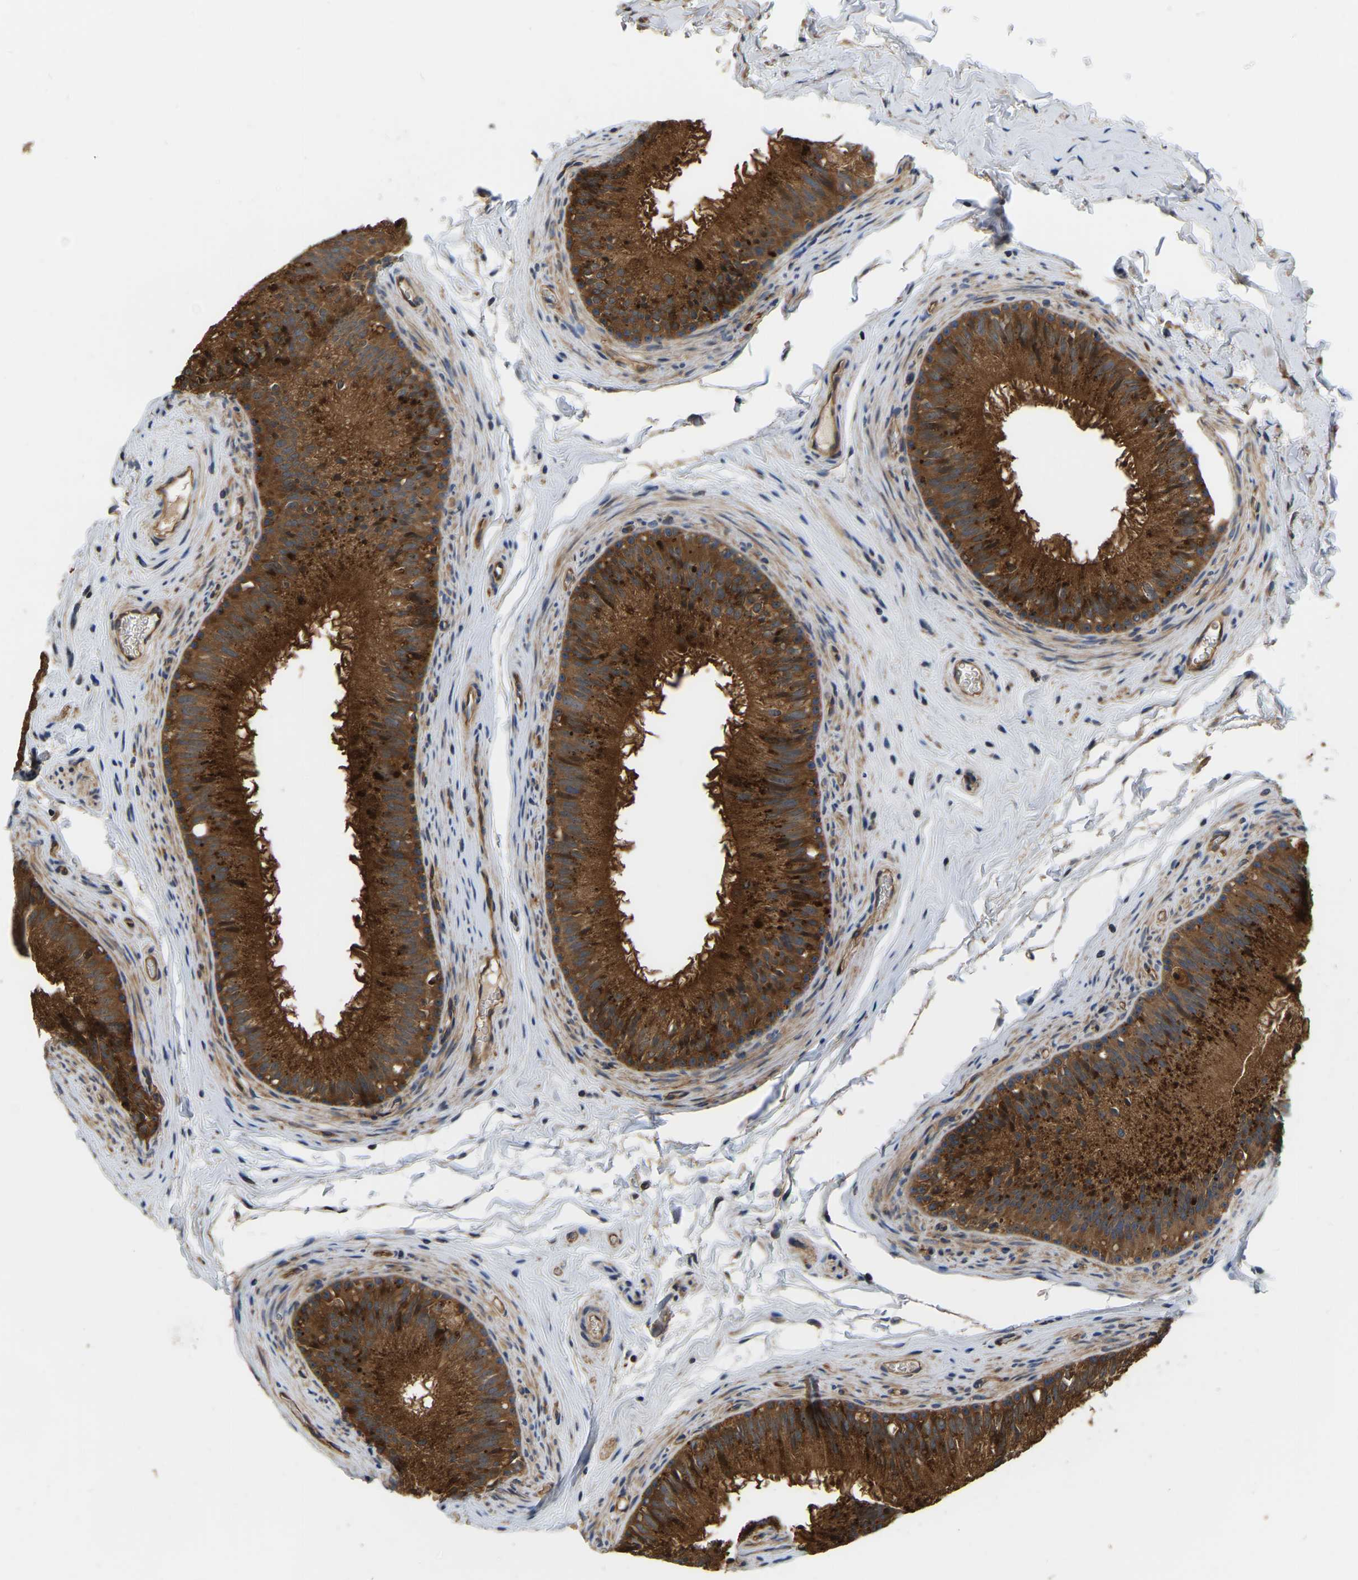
{"staining": {"intensity": "strong", "quantity": ">75%", "location": "cytoplasmic/membranous"}, "tissue": "epididymis", "cell_type": "Glandular cells", "image_type": "normal", "snomed": [{"axis": "morphology", "description": "Normal tissue, NOS"}, {"axis": "topography", "description": "Testis"}, {"axis": "topography", "description": "Epididymis"}], "caption": "Strong cytoplasmic/membranous expression for a protein is appreciated in approximately >75% of glandular cells of normal epididymis using immunohistochemistry.", "gene": "GARS1", "patient": {"sex": "male", "age": 36}}